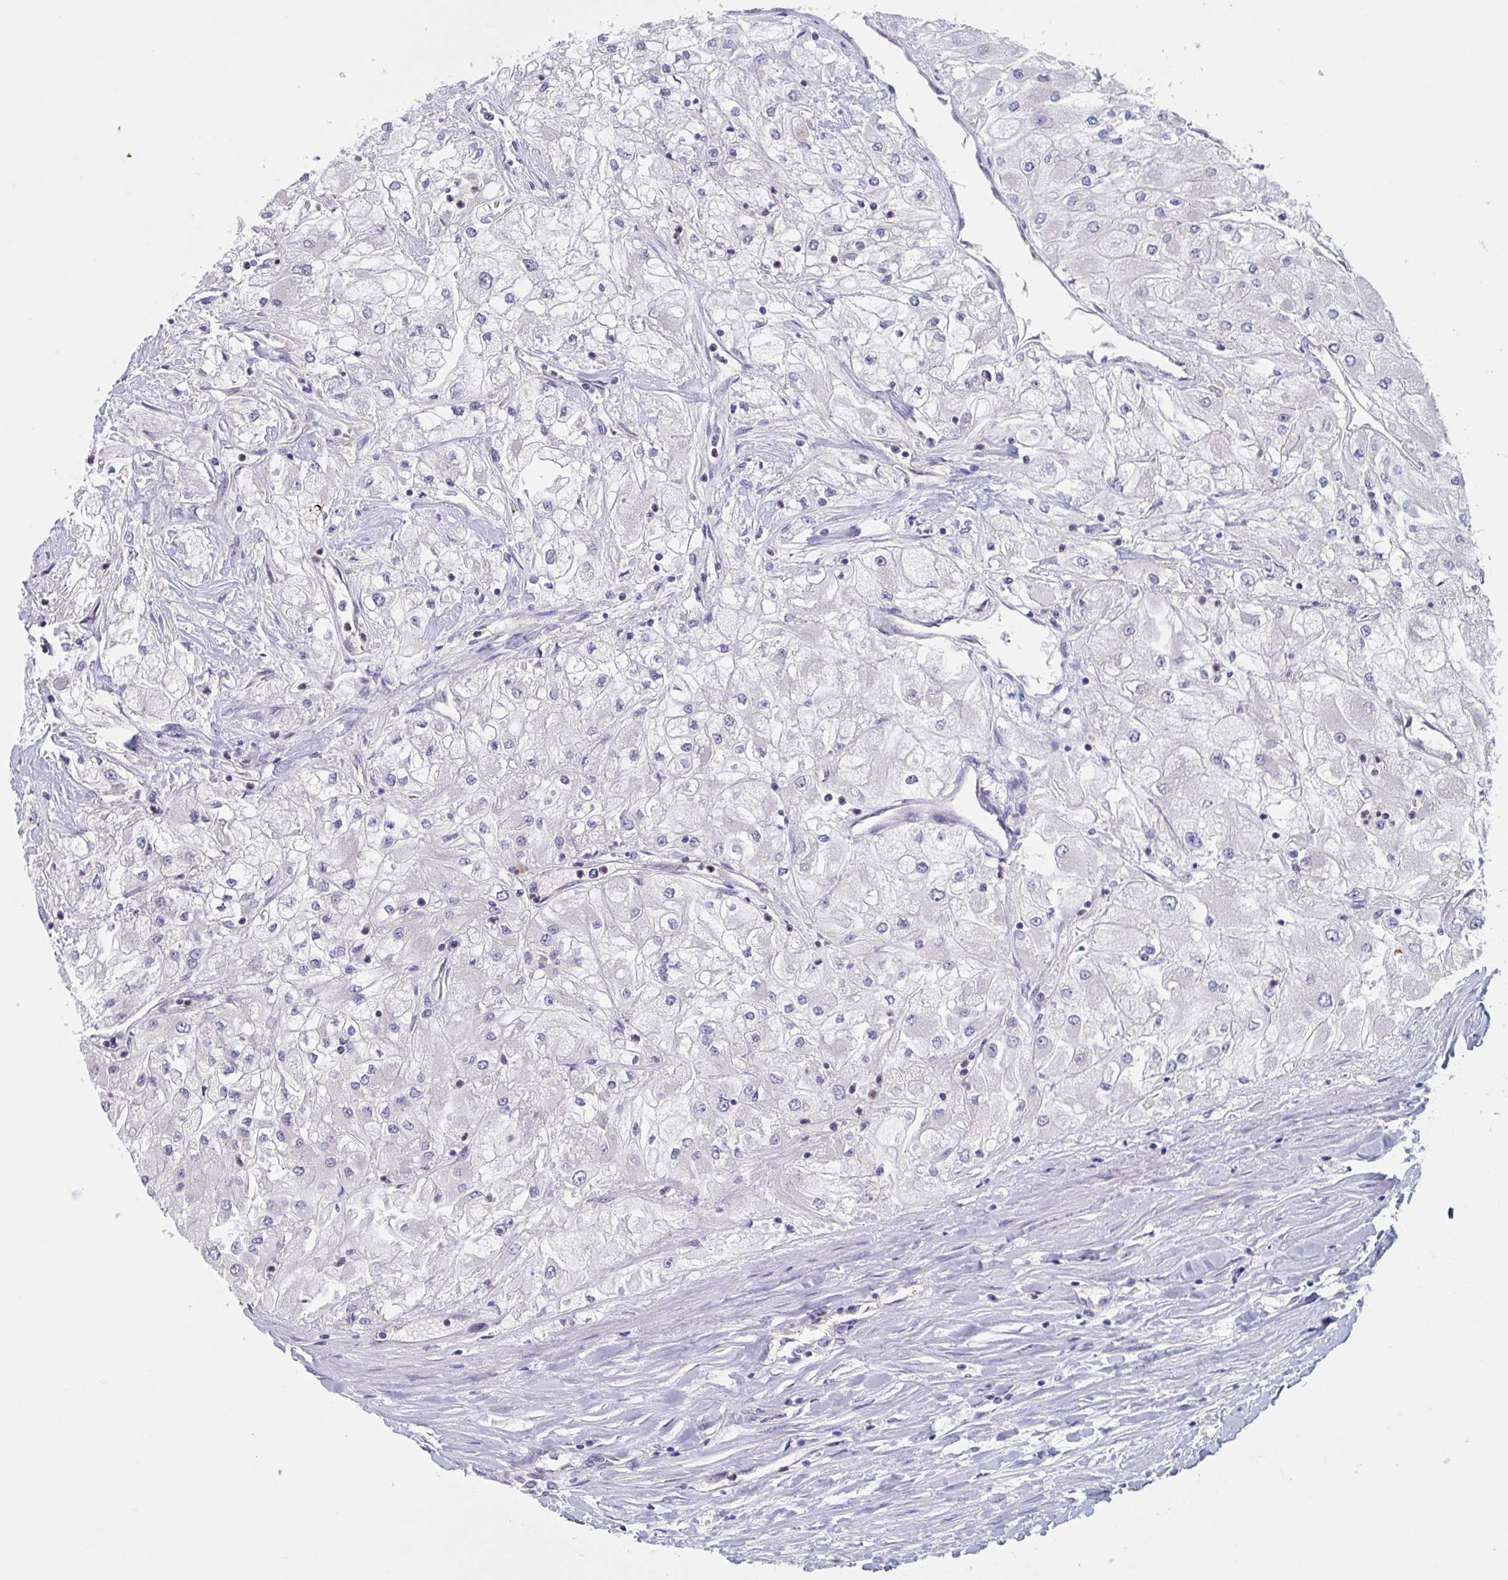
{"staining": {"intensity": "negative", "quantity": "none", "location": "none"}, "tissue": "renal cancer", "cell_type": "Tumor cells", "image_type": "cancer", "snomed": [{"axis": "morphology", "description": "Adenocarcinoma, NOS"}, {"axis": "topography", "description": "Kidney"}], "caption": "Immunohistochemistry (IHC) of renal cancer exhibits no expression in tumor cells.", "gene": "ST14", "patient": {"sex": "male", "age": 80}}